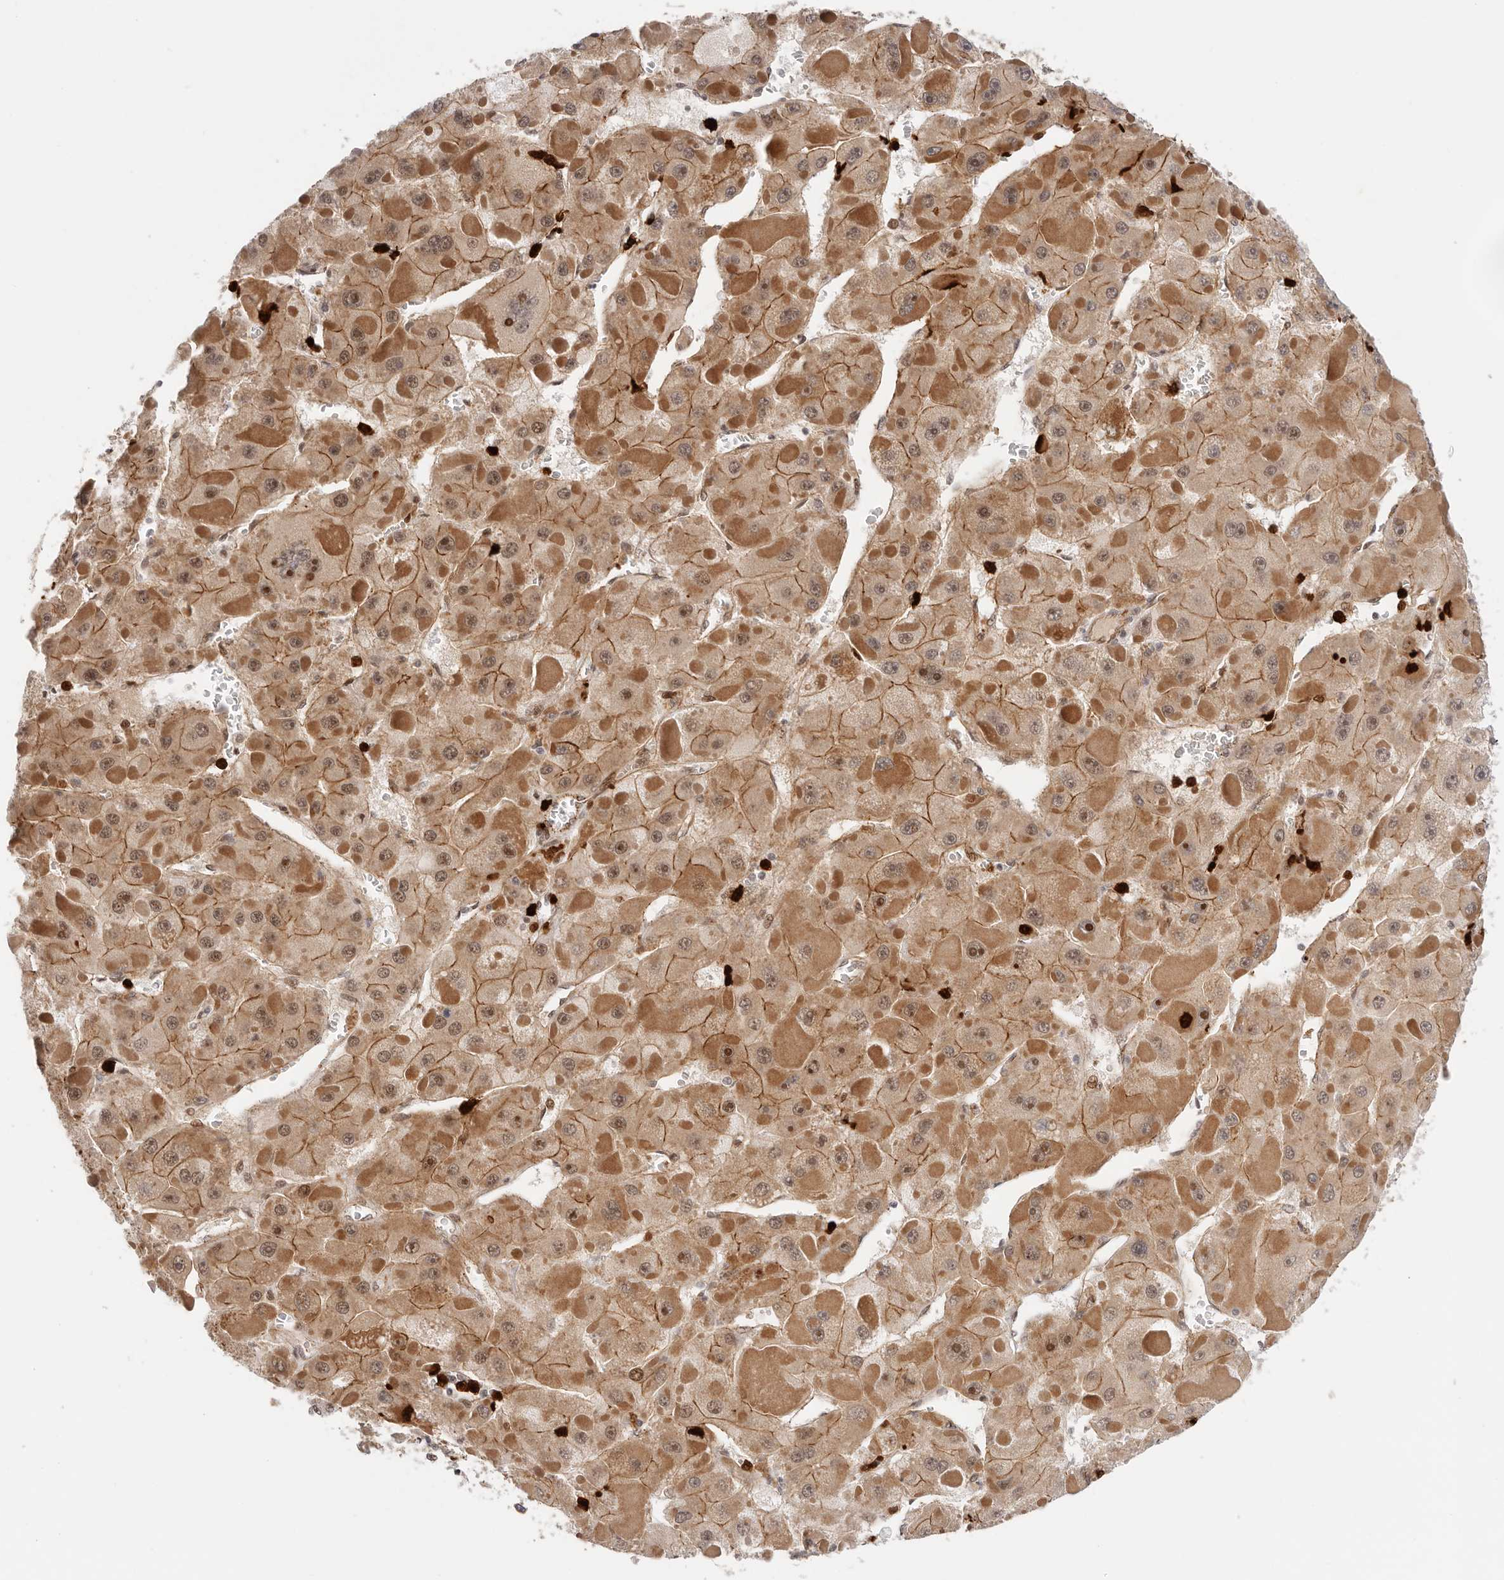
{"staining": {"intensity": "moderate", "quantity": ">75%", "location": "cytoplasmic/membranous,nuclear"}, "tissue": "liver cancer", "cell_type": "Tumor cells", "image_type": "cancer", "snomed": [{"axis": "morphology", "description": "Carcinoma, Hepatocellular, NOS"}, {"axis": "topography", "description": "Liver"}], "caption": "This image shows hepatocellular carcinoma (liver) stained with immunohistochemistry to label a protein in brown. The cytoplasmic/membranous and nuclear of tumor cells show moderate positivity for the protein. Nuclei are counter-stained blue.", "gene": "AFDN", "patient": {"sex": "female", "age": 73}}